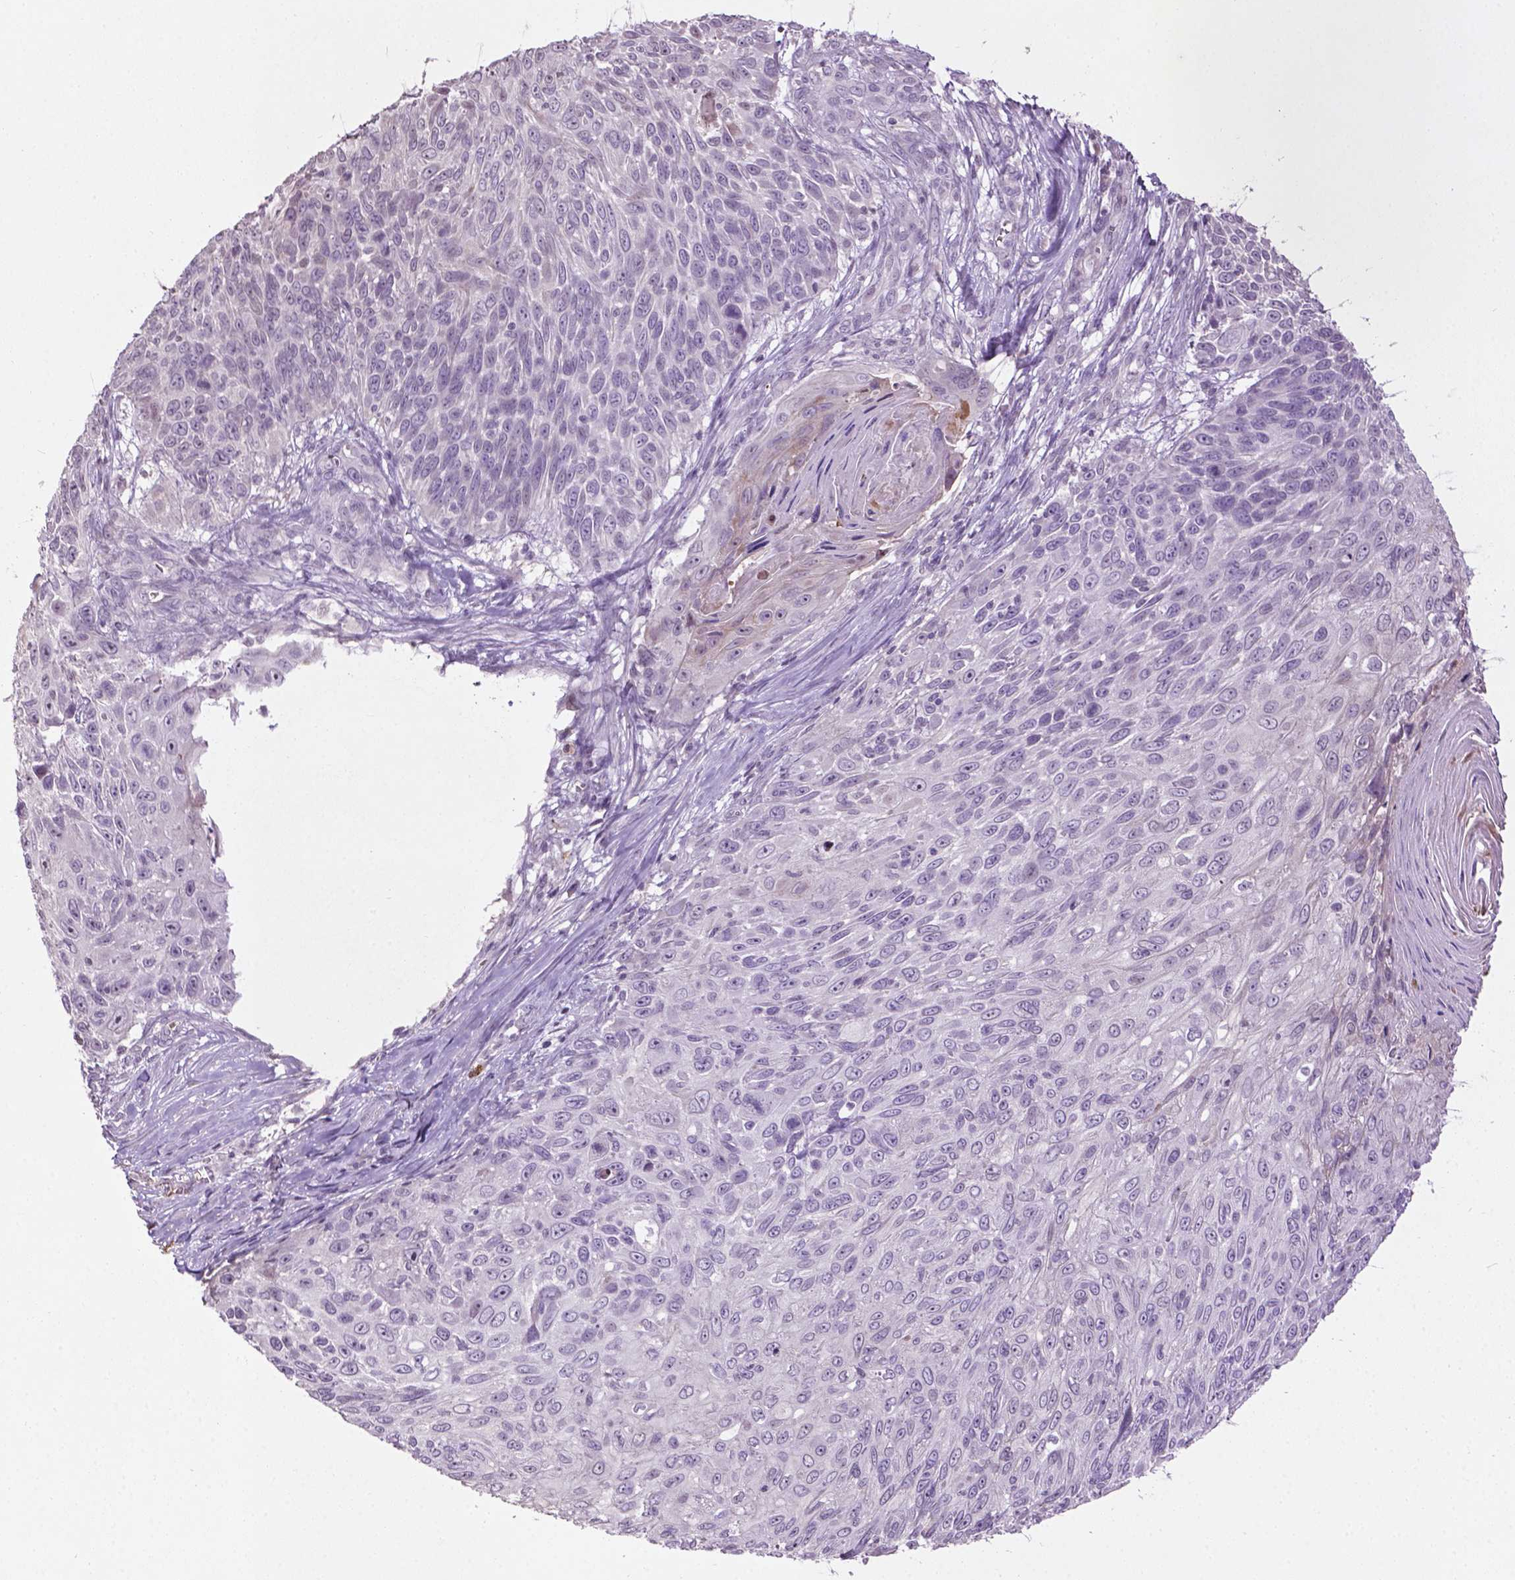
{"staining": {"intensity": "negative", "quantity": "none", "location": "none"}, "tissue": "skin cancer", "cell_type": "Tumor cells", "image_type": "cancer", "snomed": [{"axis": "morphology", "description": "Squamous cell carcinoma, NOS"}, {"axis": "topography", "description": "Skin"}], "caption": "This is a photomicrograph of IHC staining of squamous cell carcinoma (skin), which shows no positivity in tumor cells.", "gene": "NTNG2", "patient": {"sex": "male", "age": 92}}